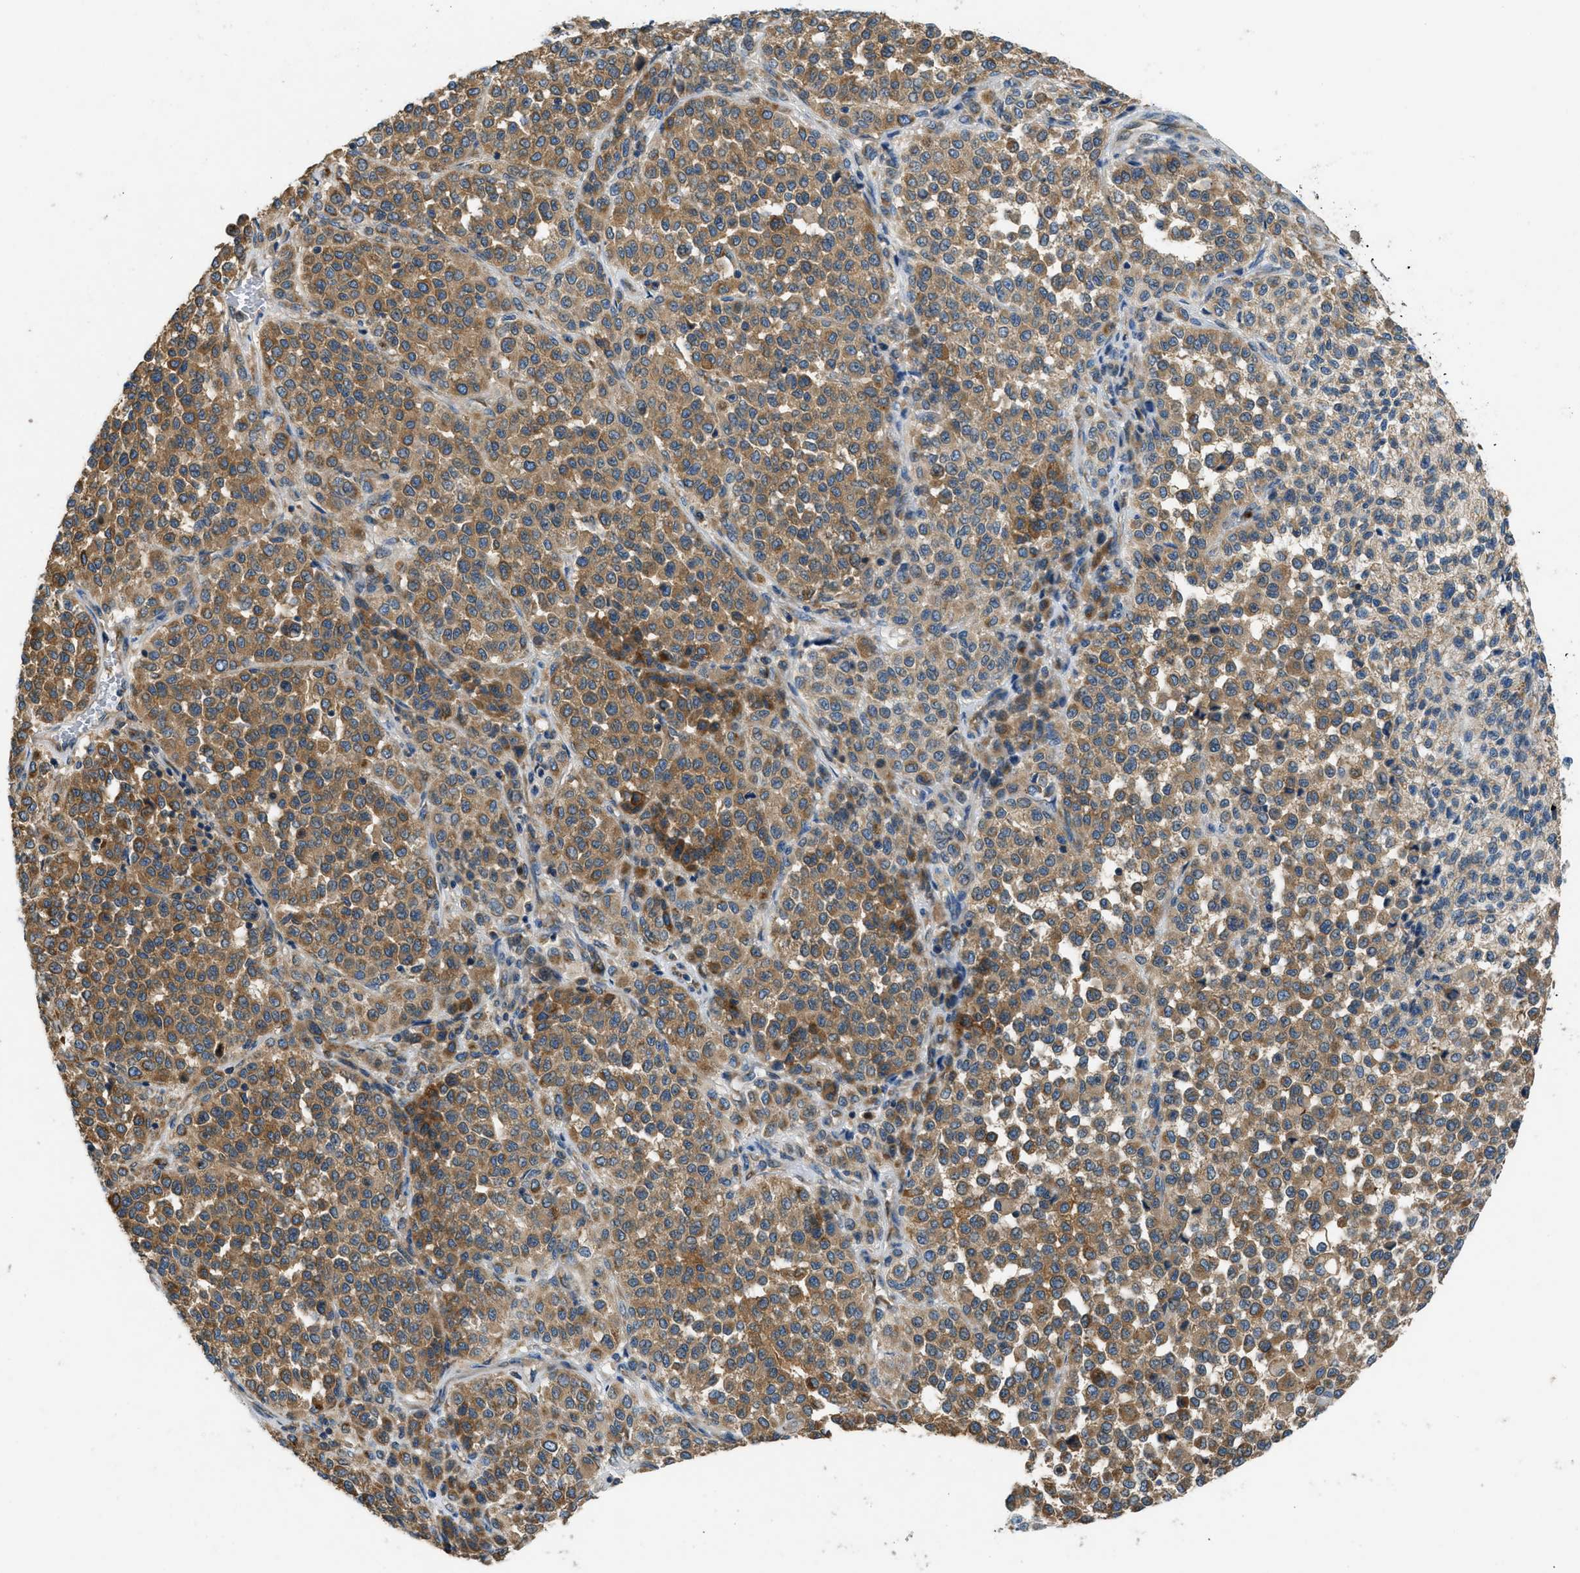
{"staining": {"intensity": "moderate", "quantity": ">75%", "location": "cytoplasmic/membranous"}, "tissue": "melanoma", "cell_type": "Tumor cells", "image_type": "cancer", "snomed": [{"axis": "morphology", "description": "Malignant melanoma, Metastatic site"}, {"axis": "topography", "description": "Pancreas"}], "caption": "IHC micrograph of neoplastic tissue: human malignant melanoma (metastatic site) stained using immunohistochemistry shows medium levels of moderate protein expression localized specifically in the cytoplasmic/membranous of tumor cells, appearing as a cytoplasmic/membranous brown color.", "gene": "GIMAP8", "patient": {"sex": "female", "age": 30}}